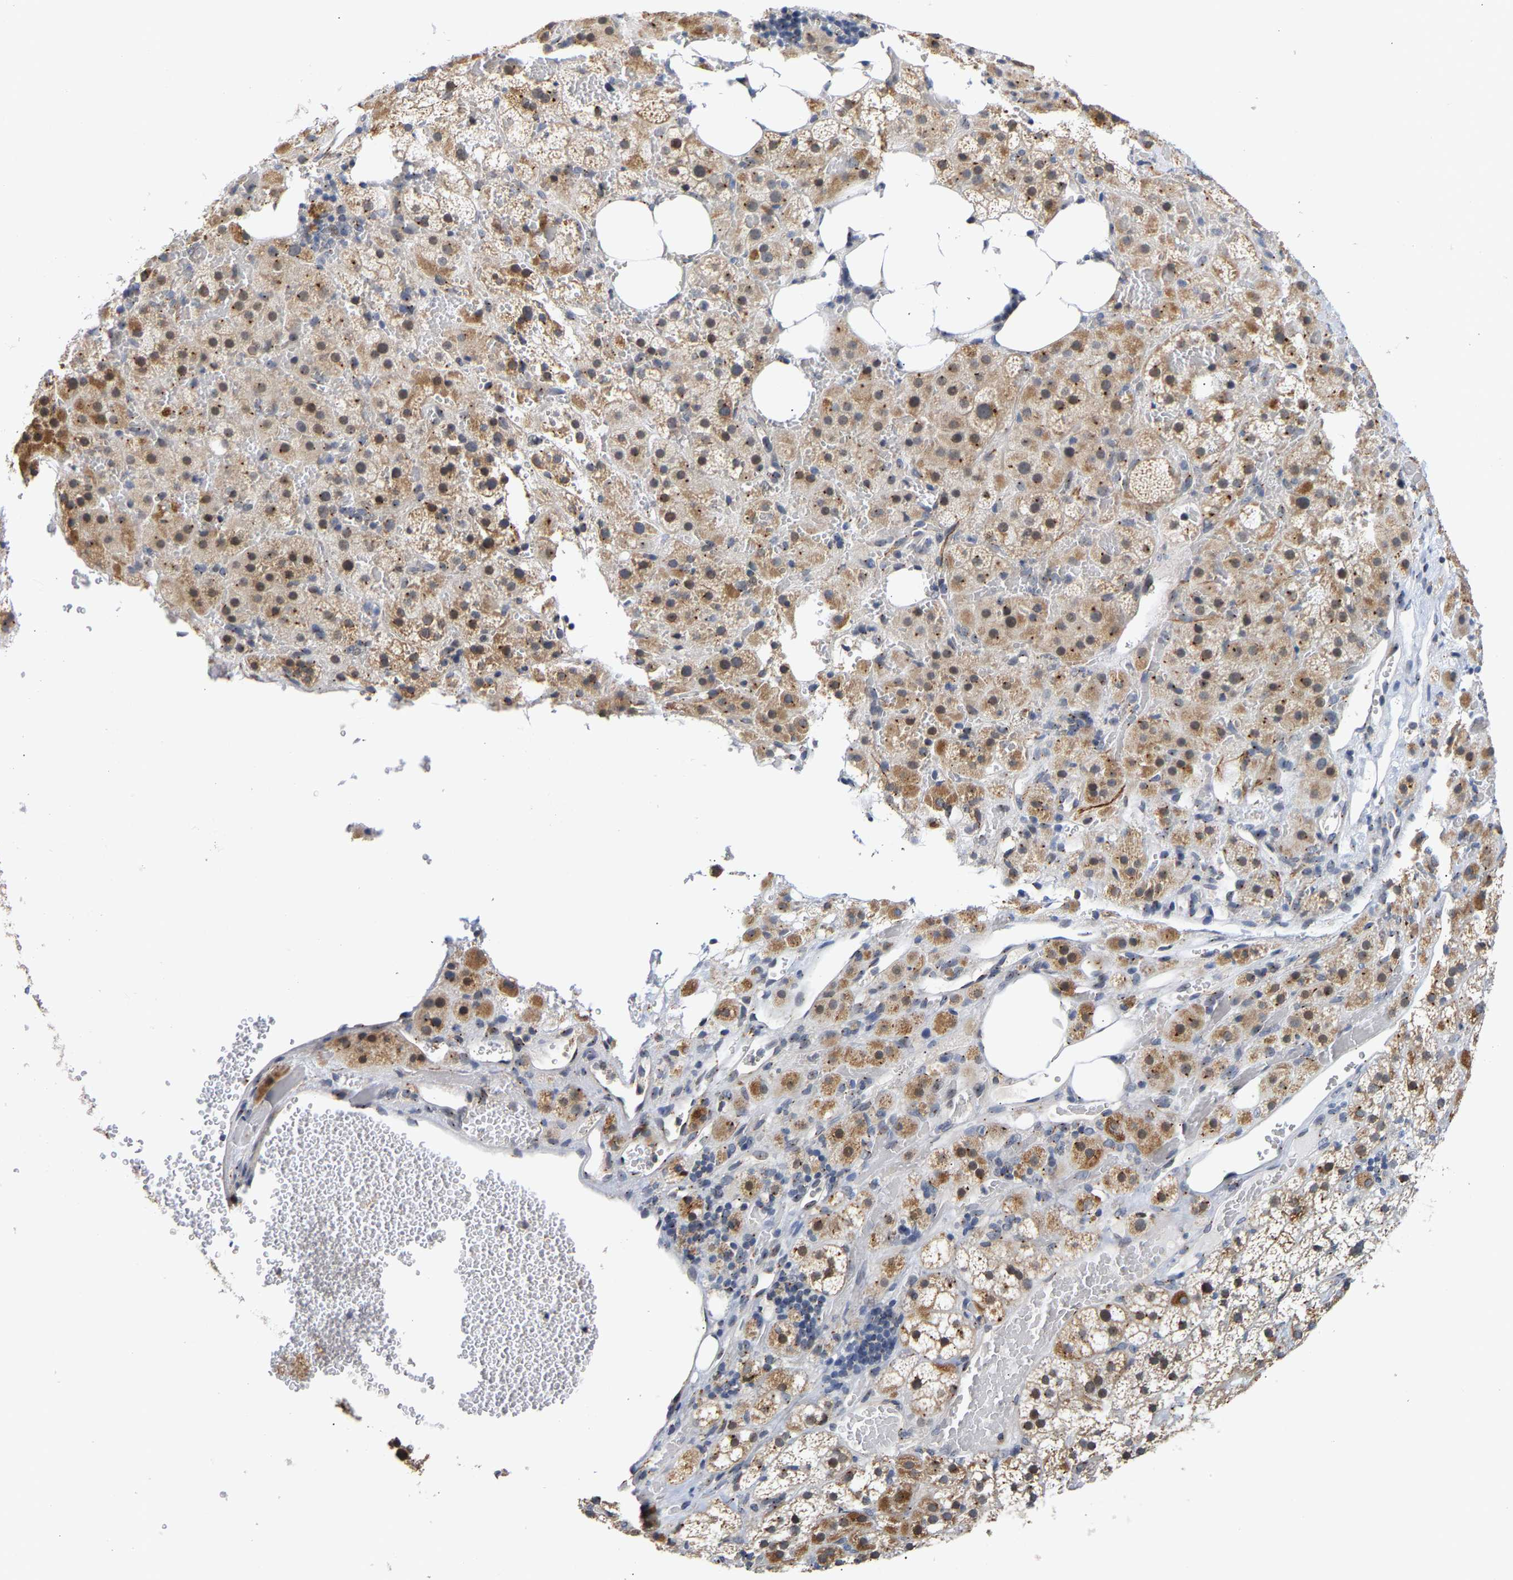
{"staining": {"intensity": "moderate", "quantity": ">75%", "location": "cytoplasmic/membranous"}, "tissue": "adrenal gland", "cell_type": "Glandular cells", "image_type": "normal", "snomed": [{"axis": "morphology", "description": "Normal tissue, NOS"}, {"axis": "topography", "description": "Adrenal gland"}], "caption": "IHC micrograph of benign adrenal gland stained for a protein (brown), which displays medium levels of moderate cytoplasmic/membranous expression in about >75% of glandular cells.", "gene": "PCNT", "patient": {"sex": "female", "age": 59}}